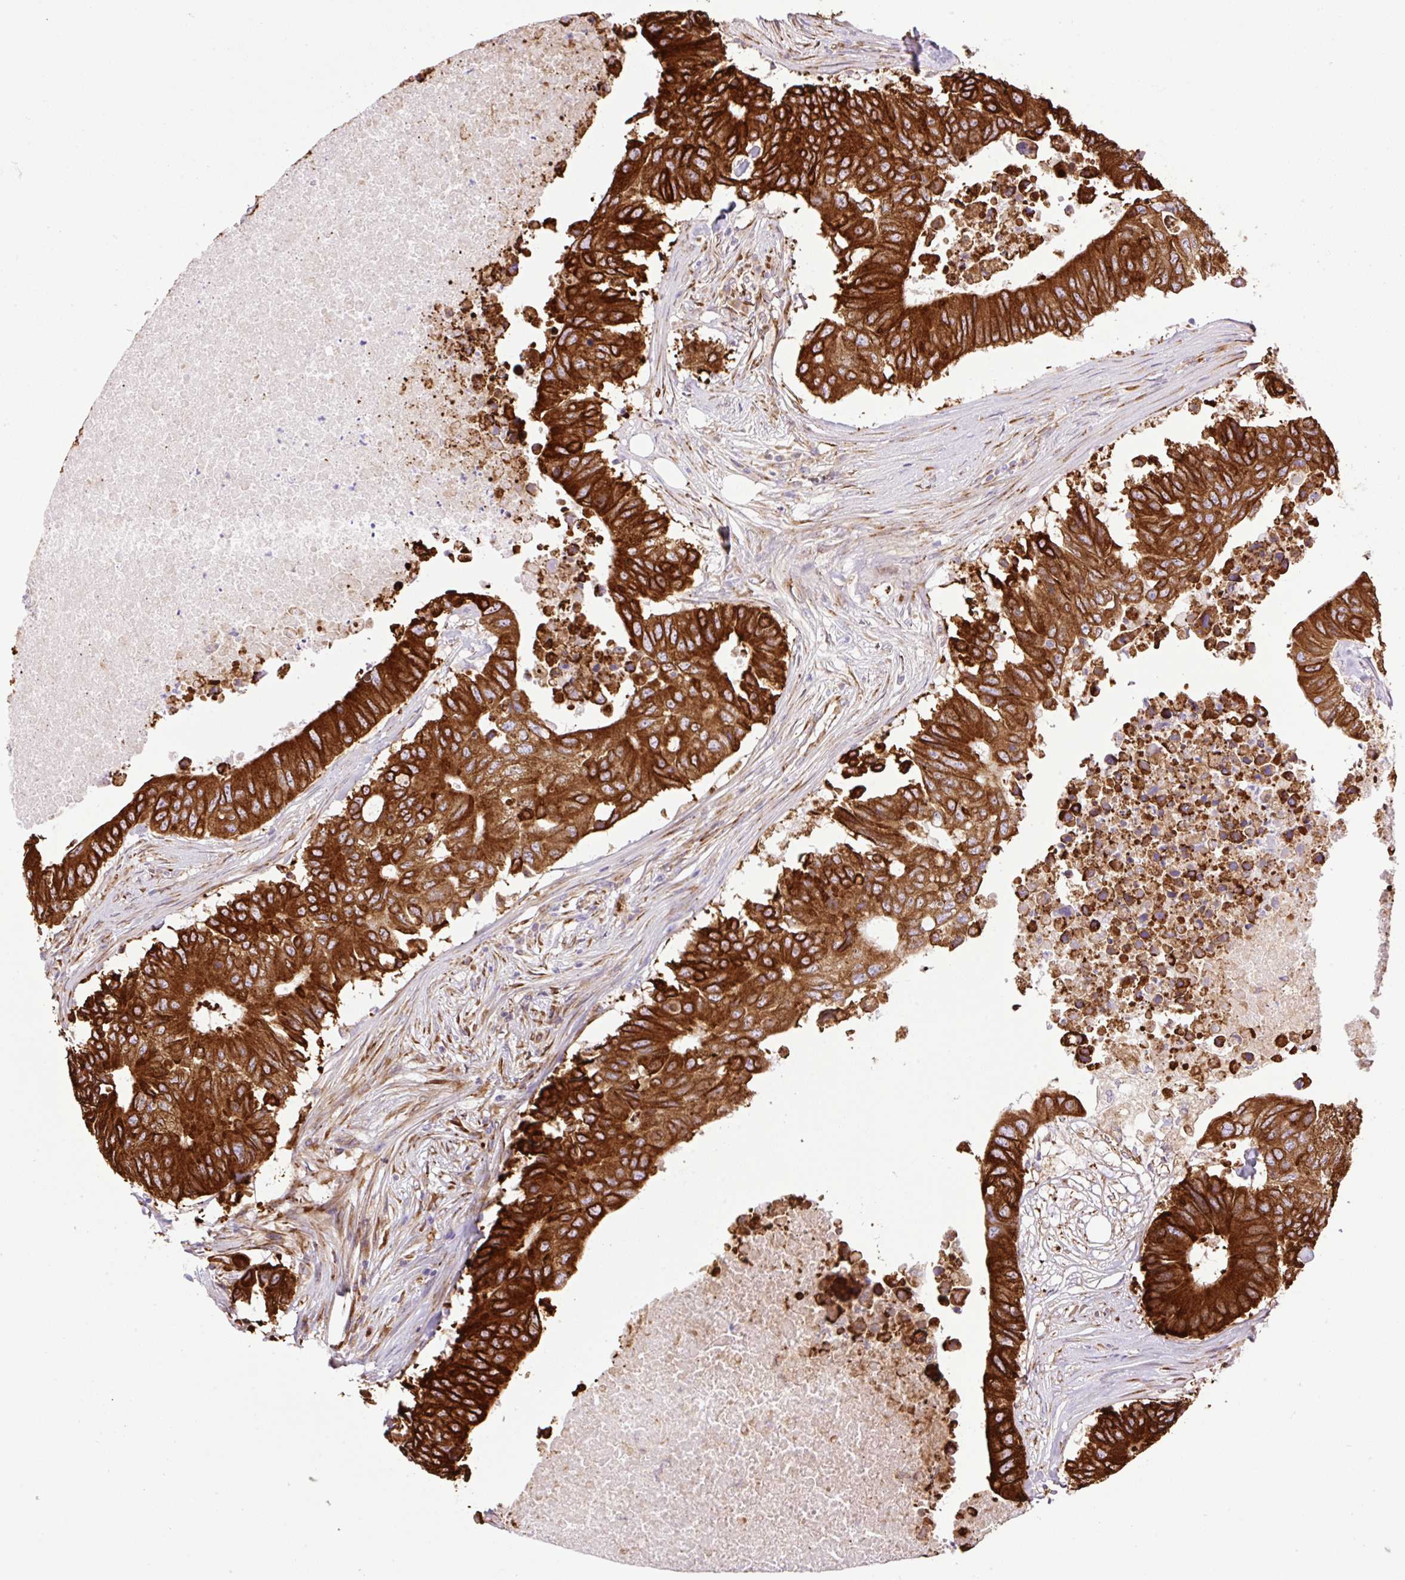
{"staining": {"intensity": "strong", "quantity": ">75%", "location": "cytoplasmic/membranous"}, "tissue": "colorectal cancer", "cell_type": "Tumor cells", "image_type": "cancer", "snomed": [{"axis": "morphology", "description": "Adenocarcinoma, NOS"}, {"axis": "topography", "description": "Colon"}], "caption": "Immunohistochemistry (IHC) of colorectal cancer demonstrates high levels of strong cytoplasmic/membranous expression in about >75% of tumor cells.", "gene": "RAB30", "patient": {"sex": "male", "age": 71}}